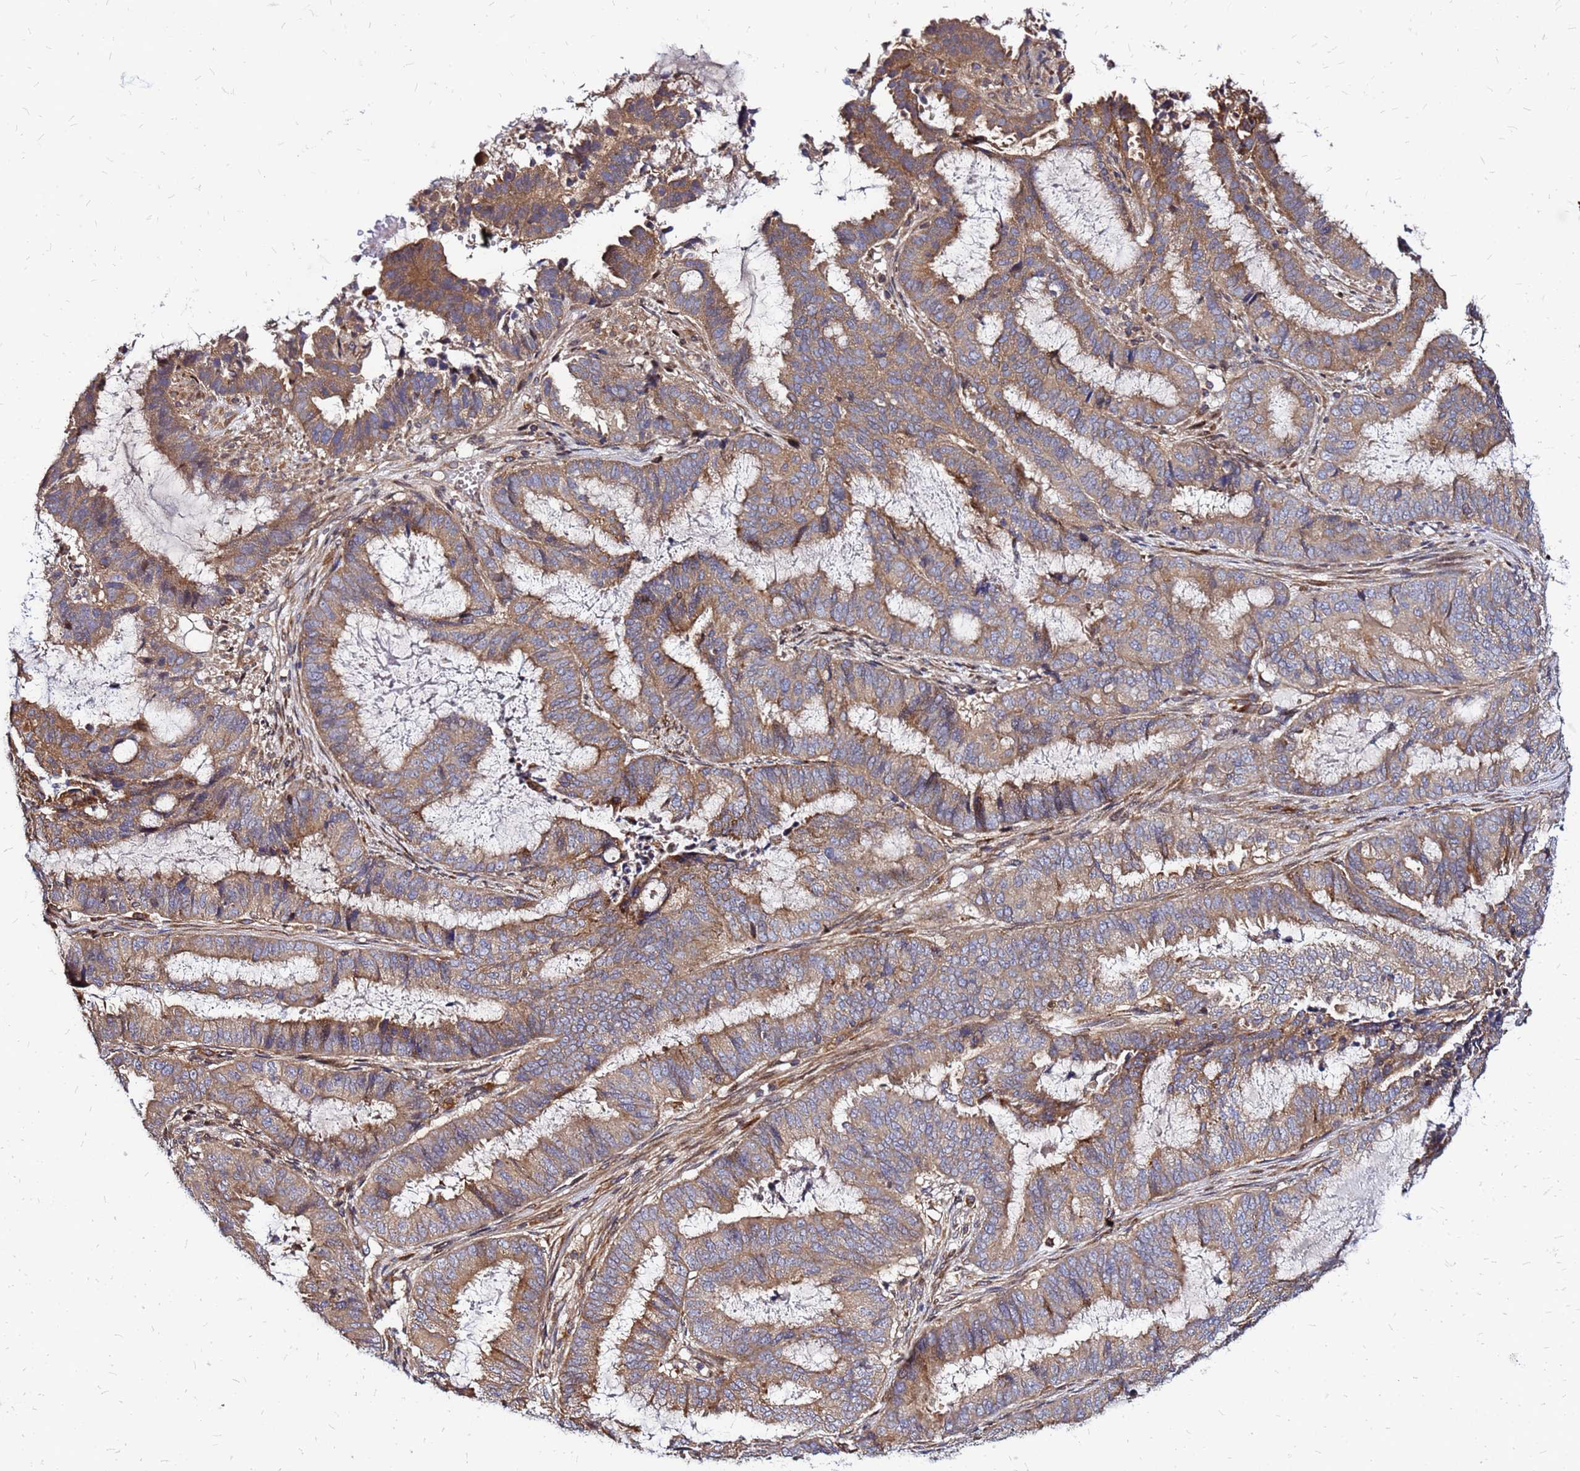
{"staining": {"intensity": "weak", "quantity": ">75%", "location": "cytoplasmic/membranous"}, "tissue": "endometrial cancer", "cell_type": "Tumor cells", "image_type": "cancer", "snomed": [{"axis": "morphology", "description": "Adenocarcinoma, NOS"}, {"axis": "topography", "description": "Endometrium"}], "caption": "Immunohistochemistry (IHC) of human endometrial cancer demonstrates low levels of weak cytoplasmic/membranous positivity in approximately >75% of tumor cells. The staining was performed using DAB (3,3'-diaminobenzidine) to visualize the protein expression in brown, while the nuclei were stained in blue with hematoxylin (Magnification: 20x).", "gene": "CYBC1", "patient": {"sex": "female", "age": 51}}